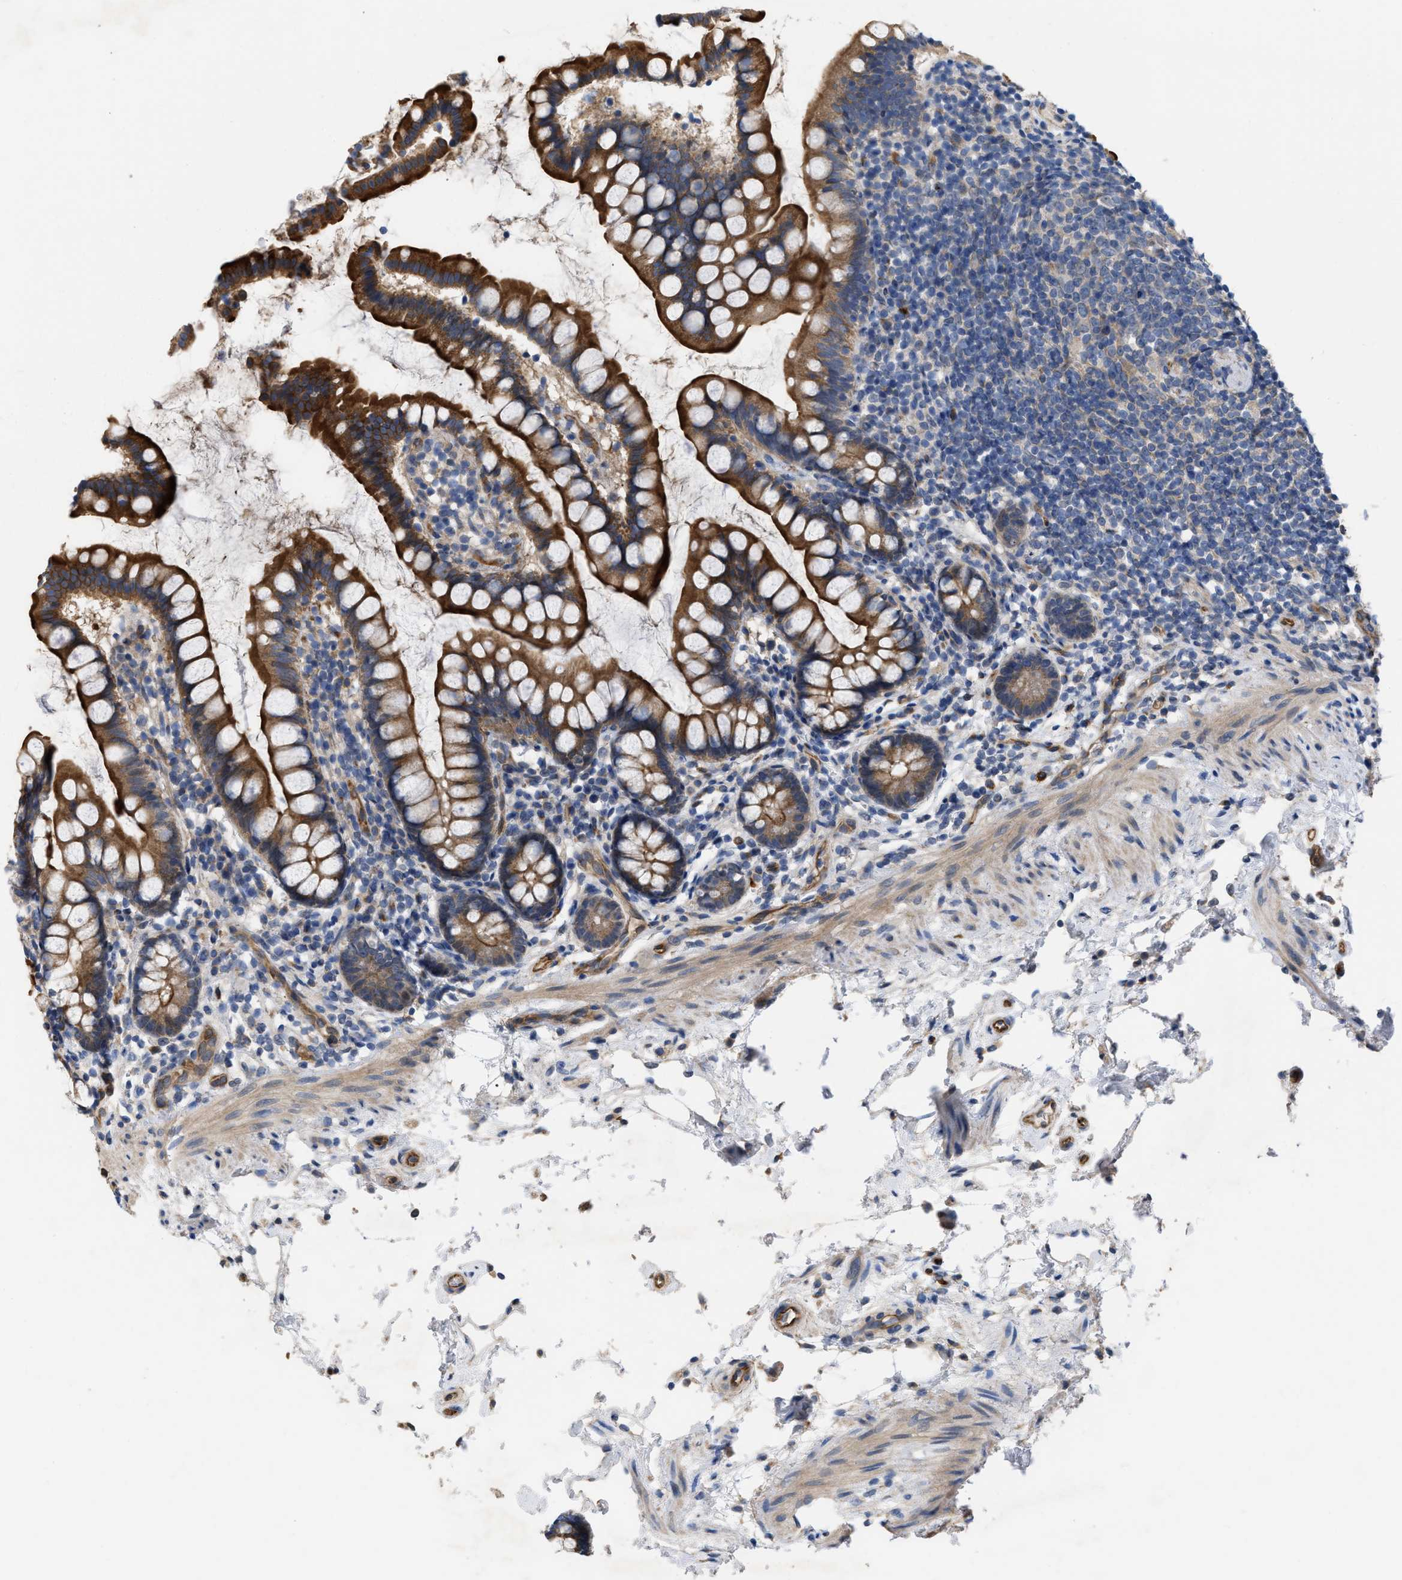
{"staining": {"intensity": "strong", "quantity": ">75%", "location": "cytoplasmic/membranous"}, "tissue": "small intestine", "cell_type": "Glandular cells", "image_type": "normal", "snomed": [{"axis": "morphology", "description": "Normal tissue, NOS"}, {"axis": "topography", "description": "Small intestine"}], "caption": "DAB immunohistochemical staining of normal small intestine displays strong cytoplasmic/membranous protein expression in approximately >75% of glandular cells. (DAB = brown stain, brightfield microscopy at high magnification).", "gene": "SLC4A11", "patient": {"sex": "female", "age": 84}}